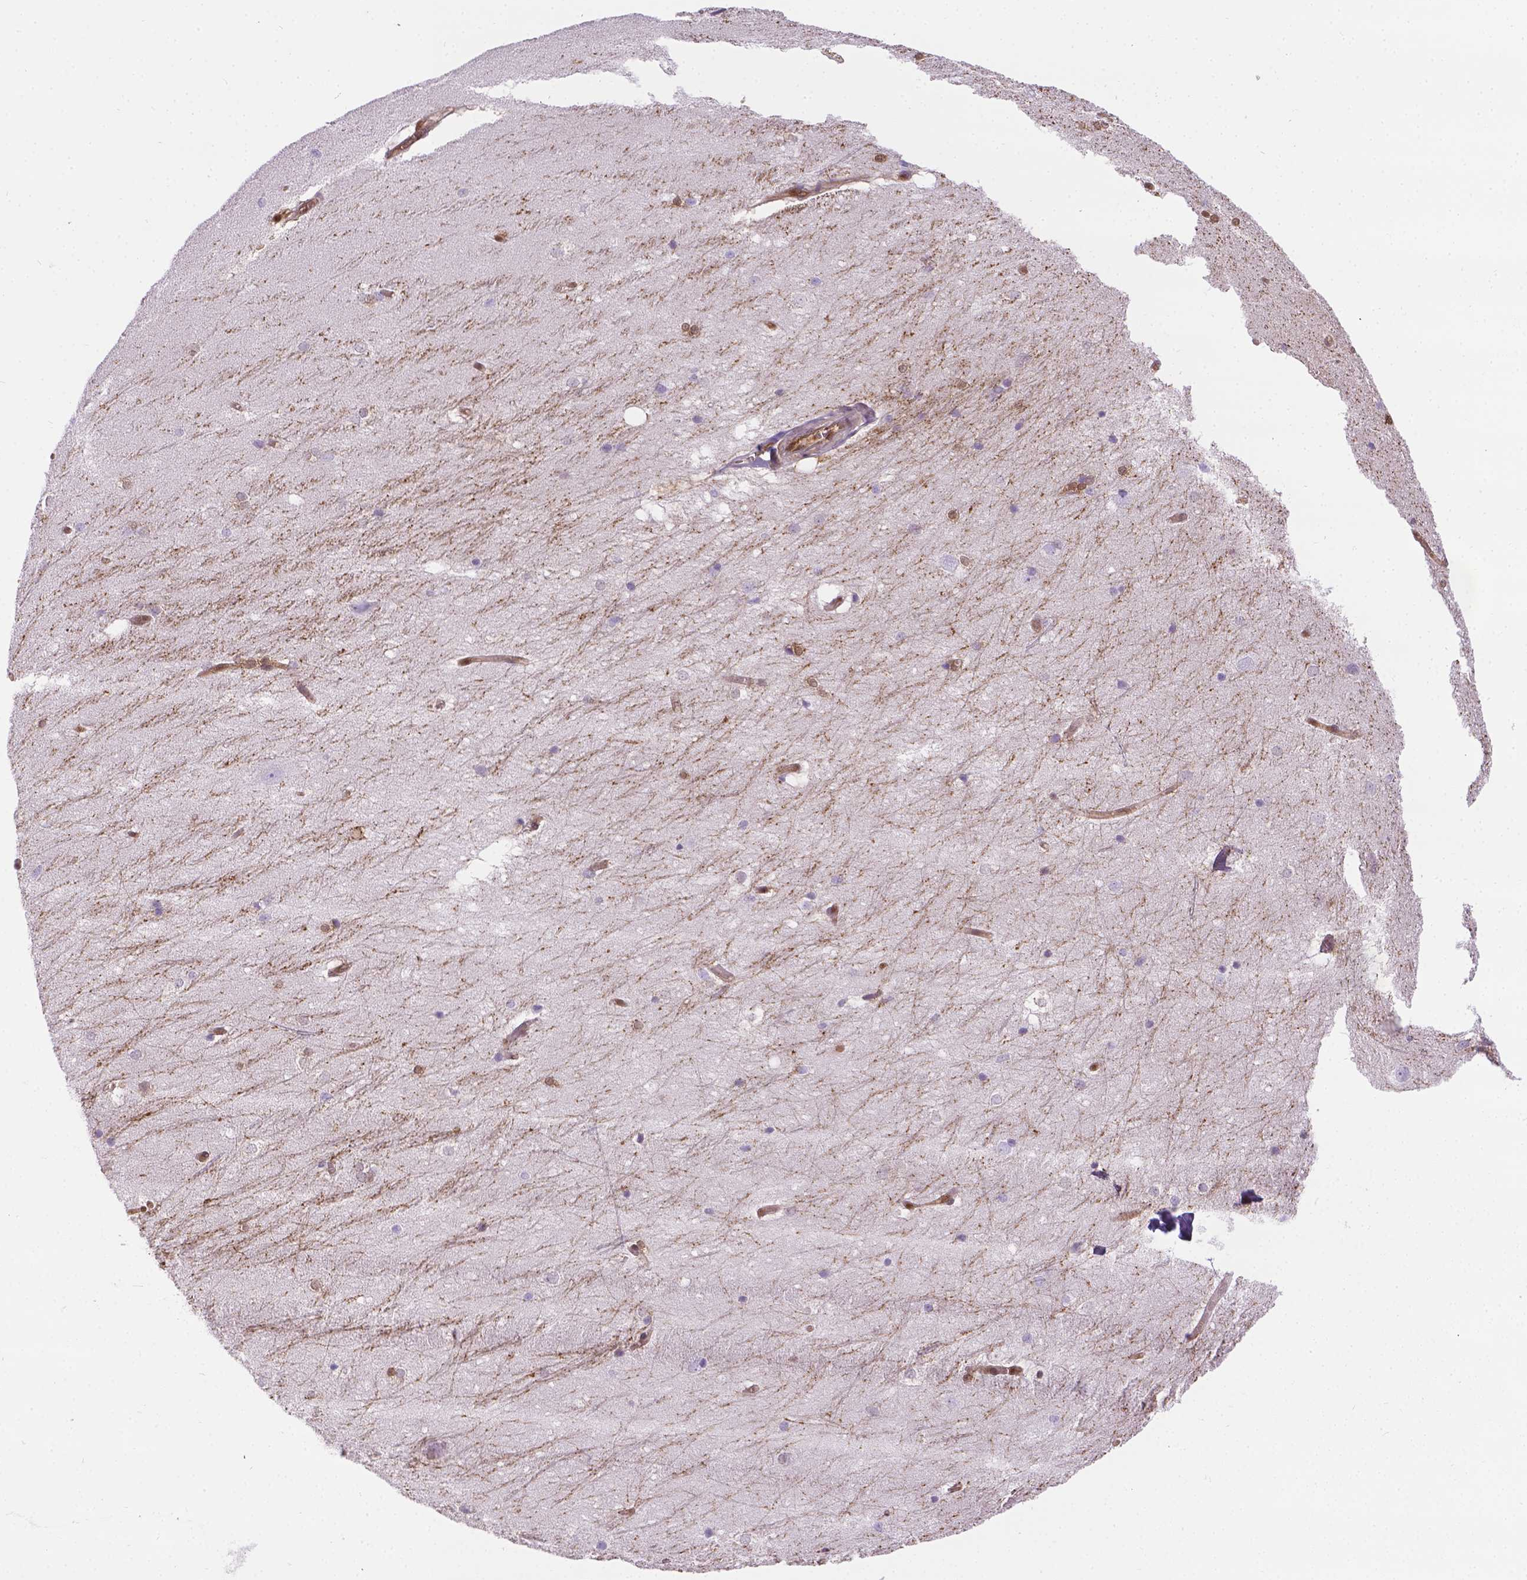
{"staining": {"intensity": "moderate", "quantity": "<25%", "location": "nuclear"}, "tissue": "hippocampus", "cell_type": "Glial cells", "image_type": "normal", "snomed": [{"axis": "morphology", "description": "Normal tissue, NOS"}, {"axis": "topography", "description": "Cerebral cortex"}, {"axis": "topography", "description": "Hippocampus"}], "caption": "Moderate nuclear staining for a protein is seen in approximately <25% of glial cells of benign hippocampus using IHC.", "gene": "CLIC4", "patient": {"sex": "female", "age": 19}}